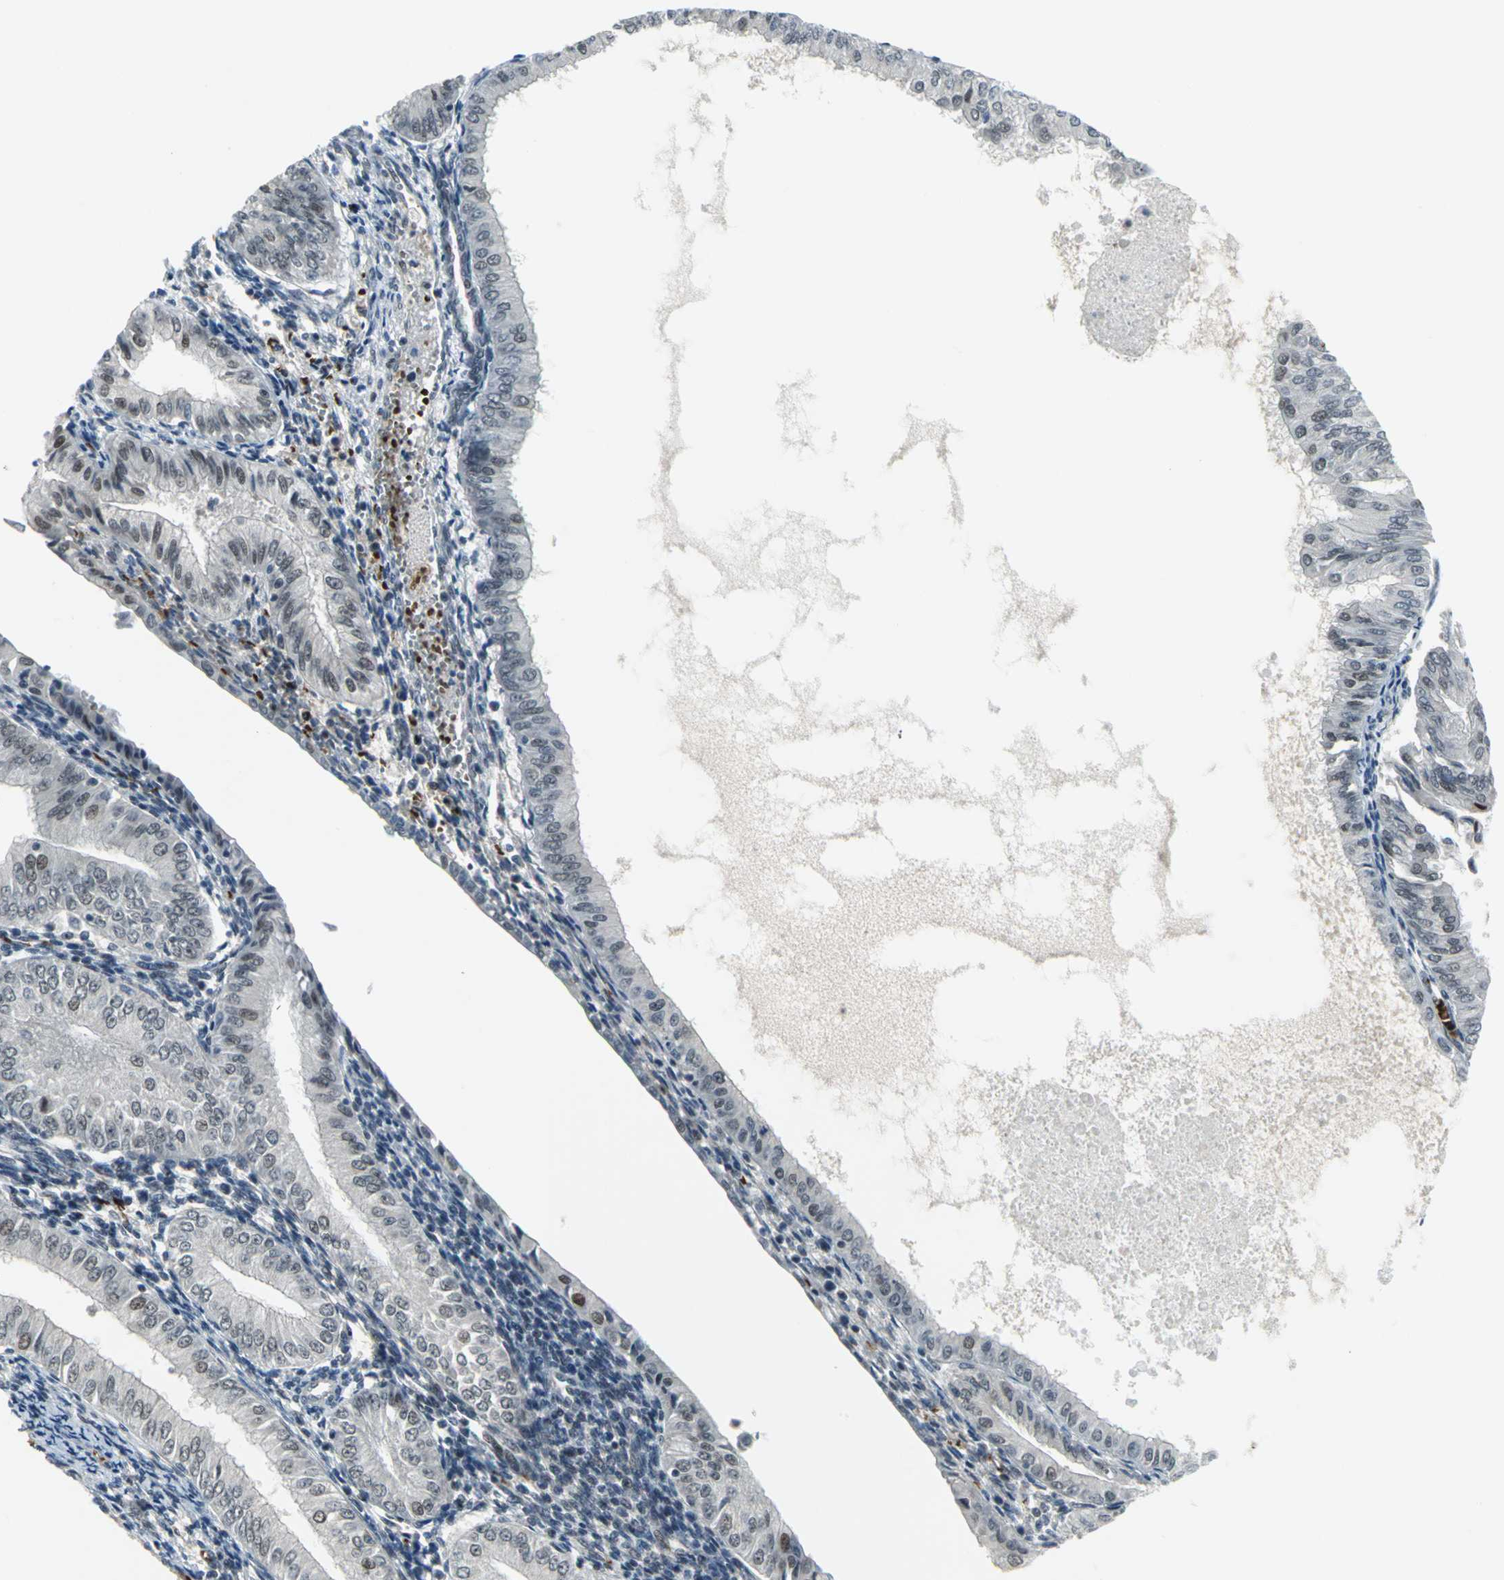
{"staining": {"intensity": "weak", "quantity": "<25%", "location": "nuclear"}, "tissue": "endometrial cancer", "cell_type": "Tumor cells", "image_type": "cancer", "snomed": [{"axis": "morphology", "description": "Adenocarcinoma, NOS"}, {"axis": "topography", "description": "Endometrium"}], "caption": "IHC image of endometrial cancer stained for a protein (brown), which demonstrates no positivity in tumor cells.", "gene": "GLI3", "patient": {"sex": "female", "age": 53}}